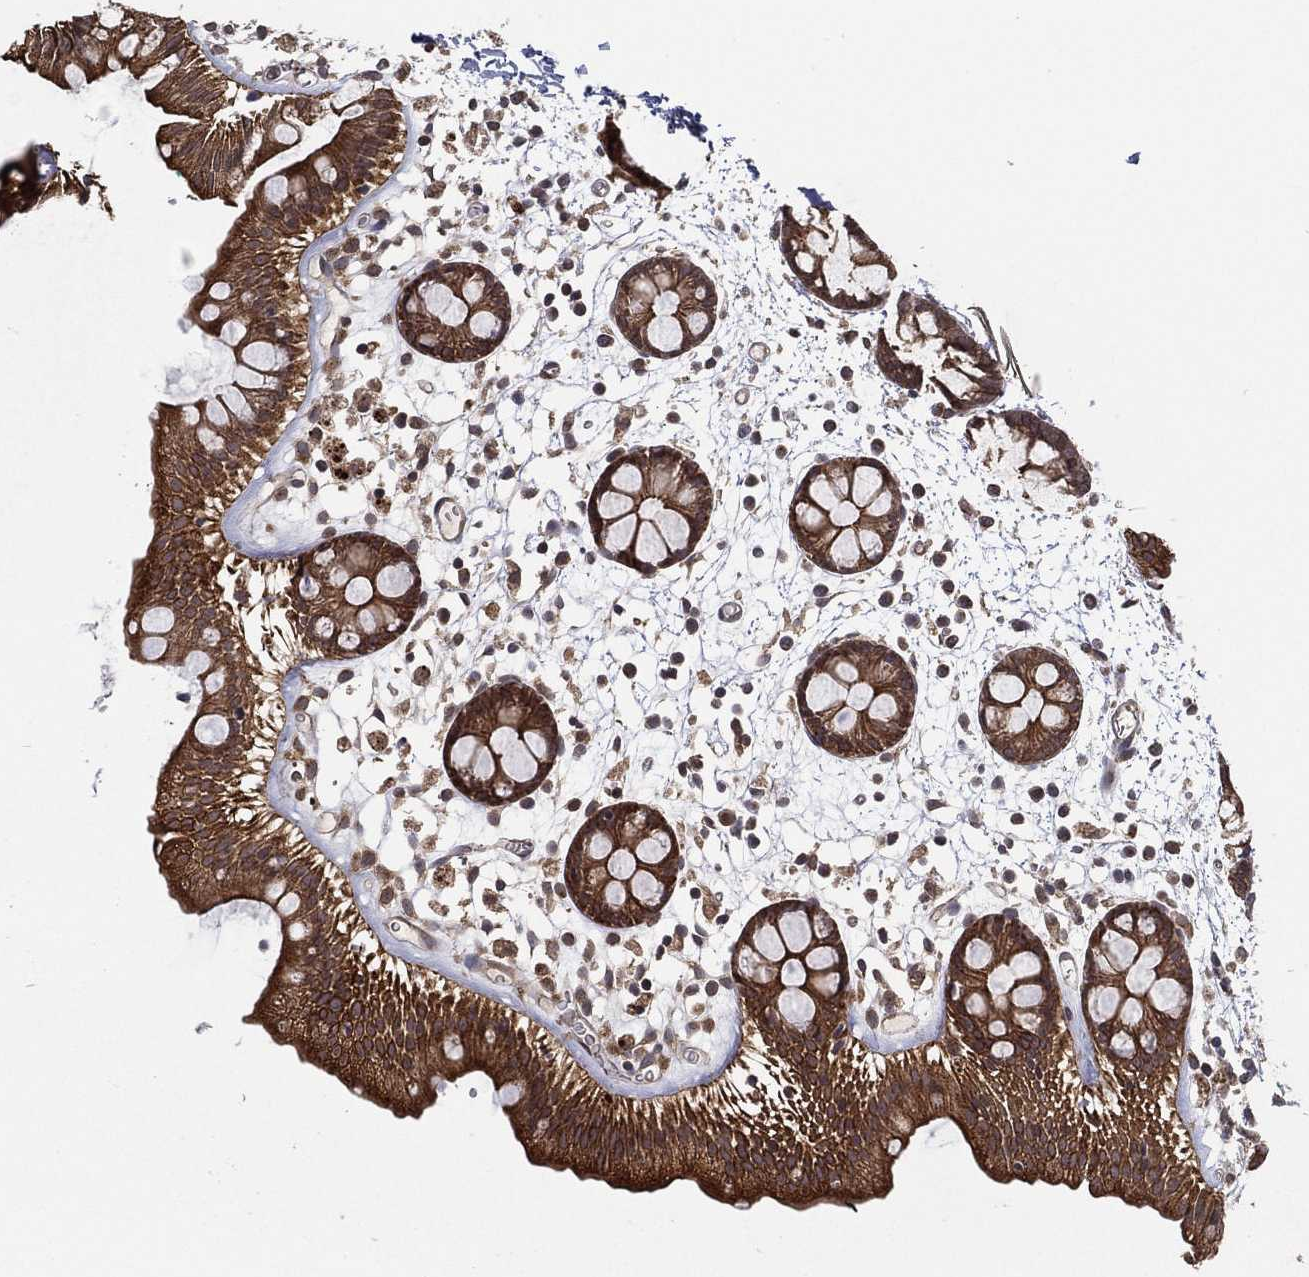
{"staining": {"intensity": "strong", "quantity": ">75%", "location": "cytoplasmic/membranous"}, "tissue": "rectum", "cell_type": "Glandular cells", "image_type": "normal", "snomed": [{"axis": "morphology", "description": "Normal tissue, NOS"}, {"axis": "topography", "description": "Rectum"}], "caption": "Rectum was stained to show a protein in brown. There is high levels of strong cytoplasmic/membranous staining in about >75% of glandular cells. (DAB IHC with brightfield microscopy, high magnification).", "gene": "UACA", "patient": {"sex": "male", "age": 57}}